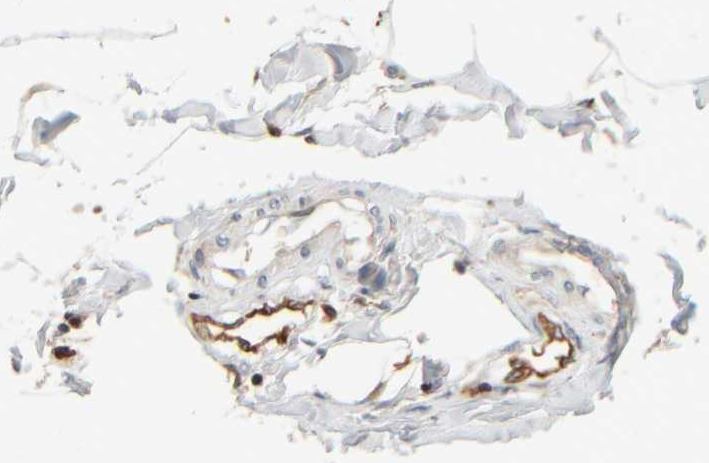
{"staining": {"intensity": "negative", "quantity": "none", "location": "none"}, "tissue": "adipose tissue", "cell_type": "Adipocytes", "image_type": "normal", "snomed": [{"axis": "morphology", "description": "Normal tissue, NOS"}, {"axis": "morphology", "description": "Adenocarcinoma, NOS"}, {"axis": "topography", "description": "Colon"}, {"axis": "topography", "description": "Peripheral nerve tissue"}], "caption": "Immunohistochemistry photomicrograph of normal adipose tissue stained for a protein (brown), which demonstrates no staining in adipocytes. The staining was performed using DAB to visualize the protein expression in brown, while the nuclei were stained in blue with hematoxylin (Magnification: 20x).", "gene": "AARSD1", "patient": {"sex": "male", "age": 14}}